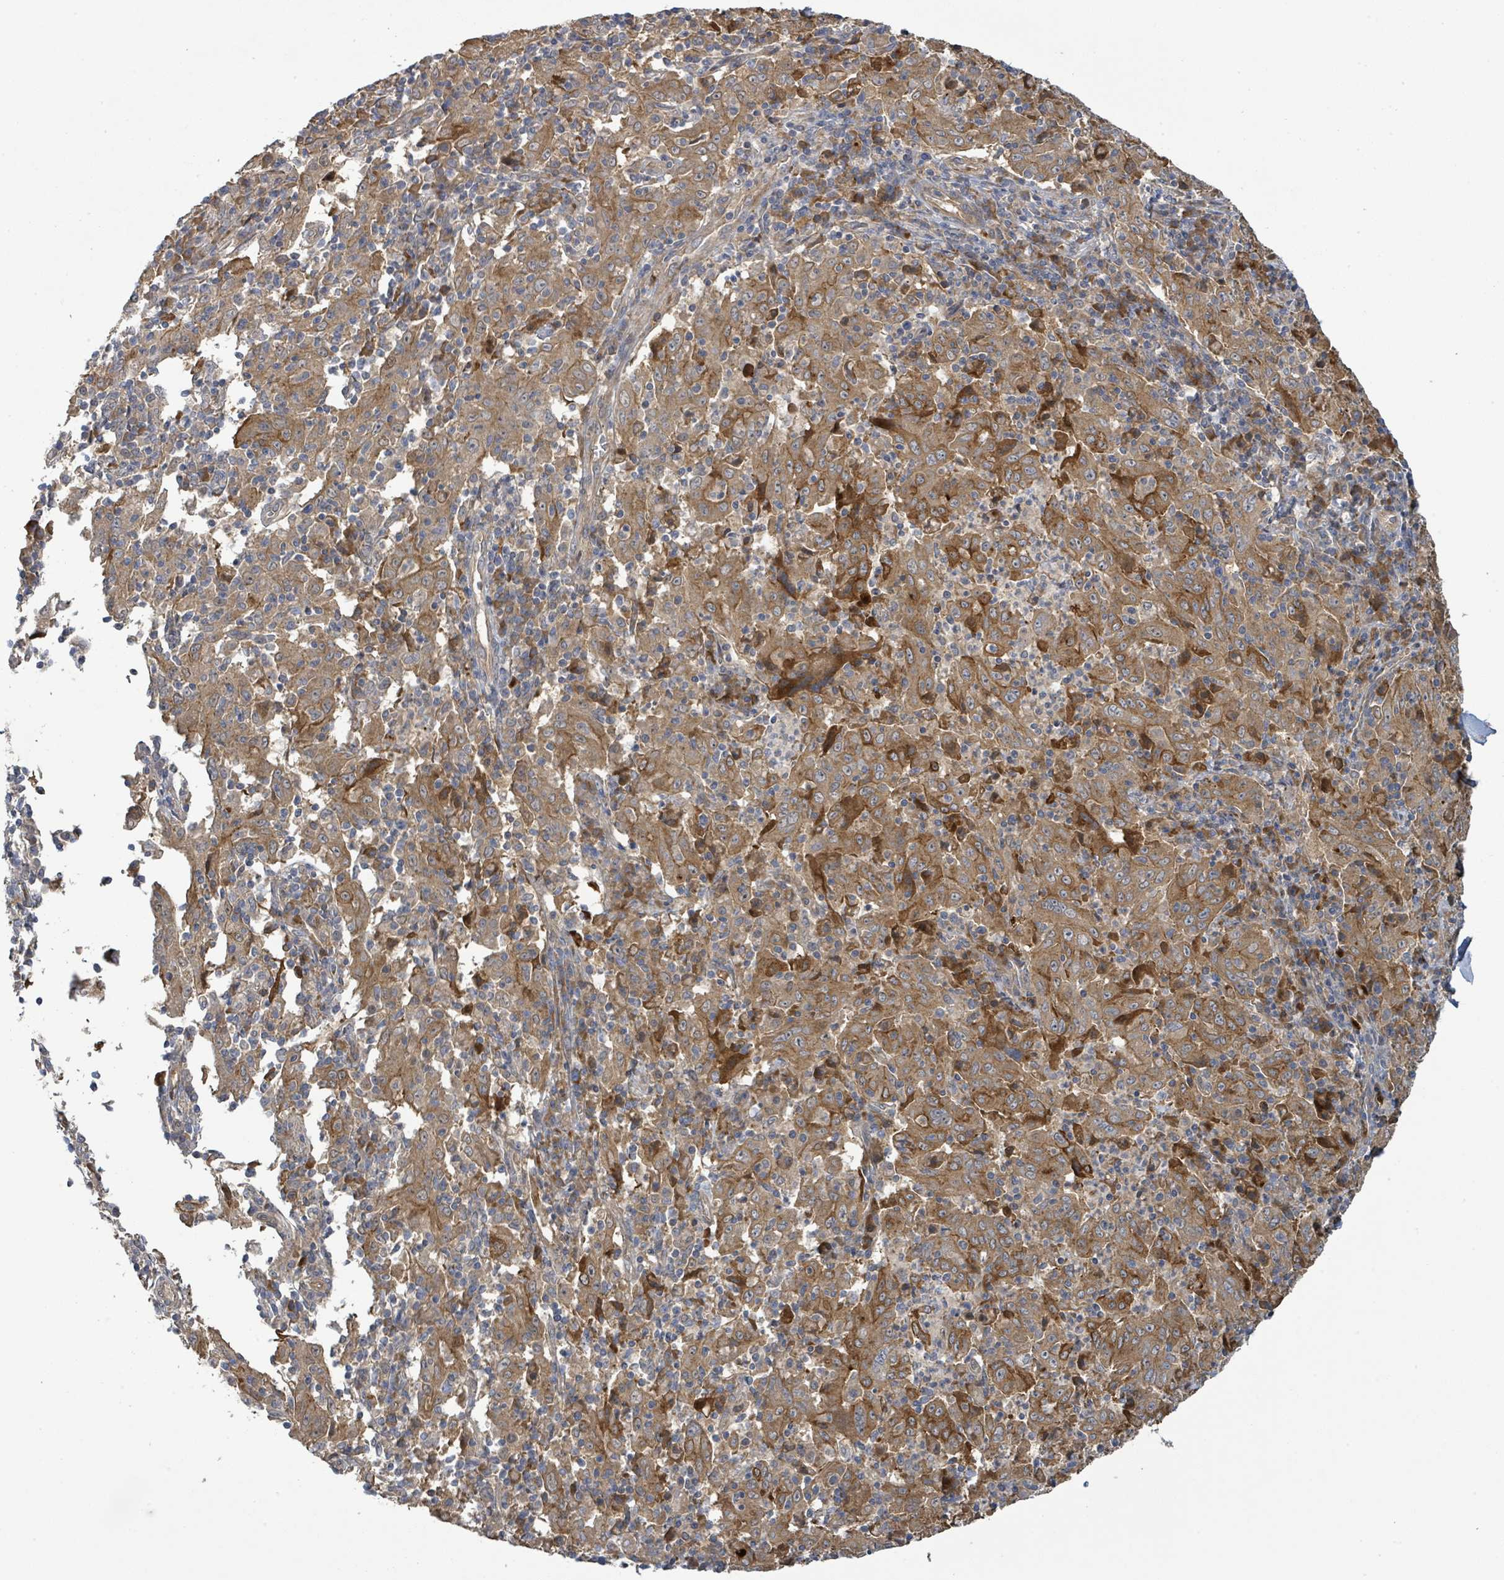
{"staining": {"intensity": "moderate", "quantity": ">75%", "location": "cytoplasmic/membranous"}, "tissue": "pancreatic cancer", "cell_type": "Tumor cells", "image_type": "cancer", "snomed": [{"axis": "morphology", "description": "Adenocarcinoma, NOS"}, {"axis": "topography", "description": "Pancreas"}], "caption": "Immunohistochemical staining of human pancreatic cancer reveals moderate cytoplasmic/membranous protein staining in approximately >75% of tumor cells.", "gene": "STARD4", "patient": {"sex": "male", "age": 63}}